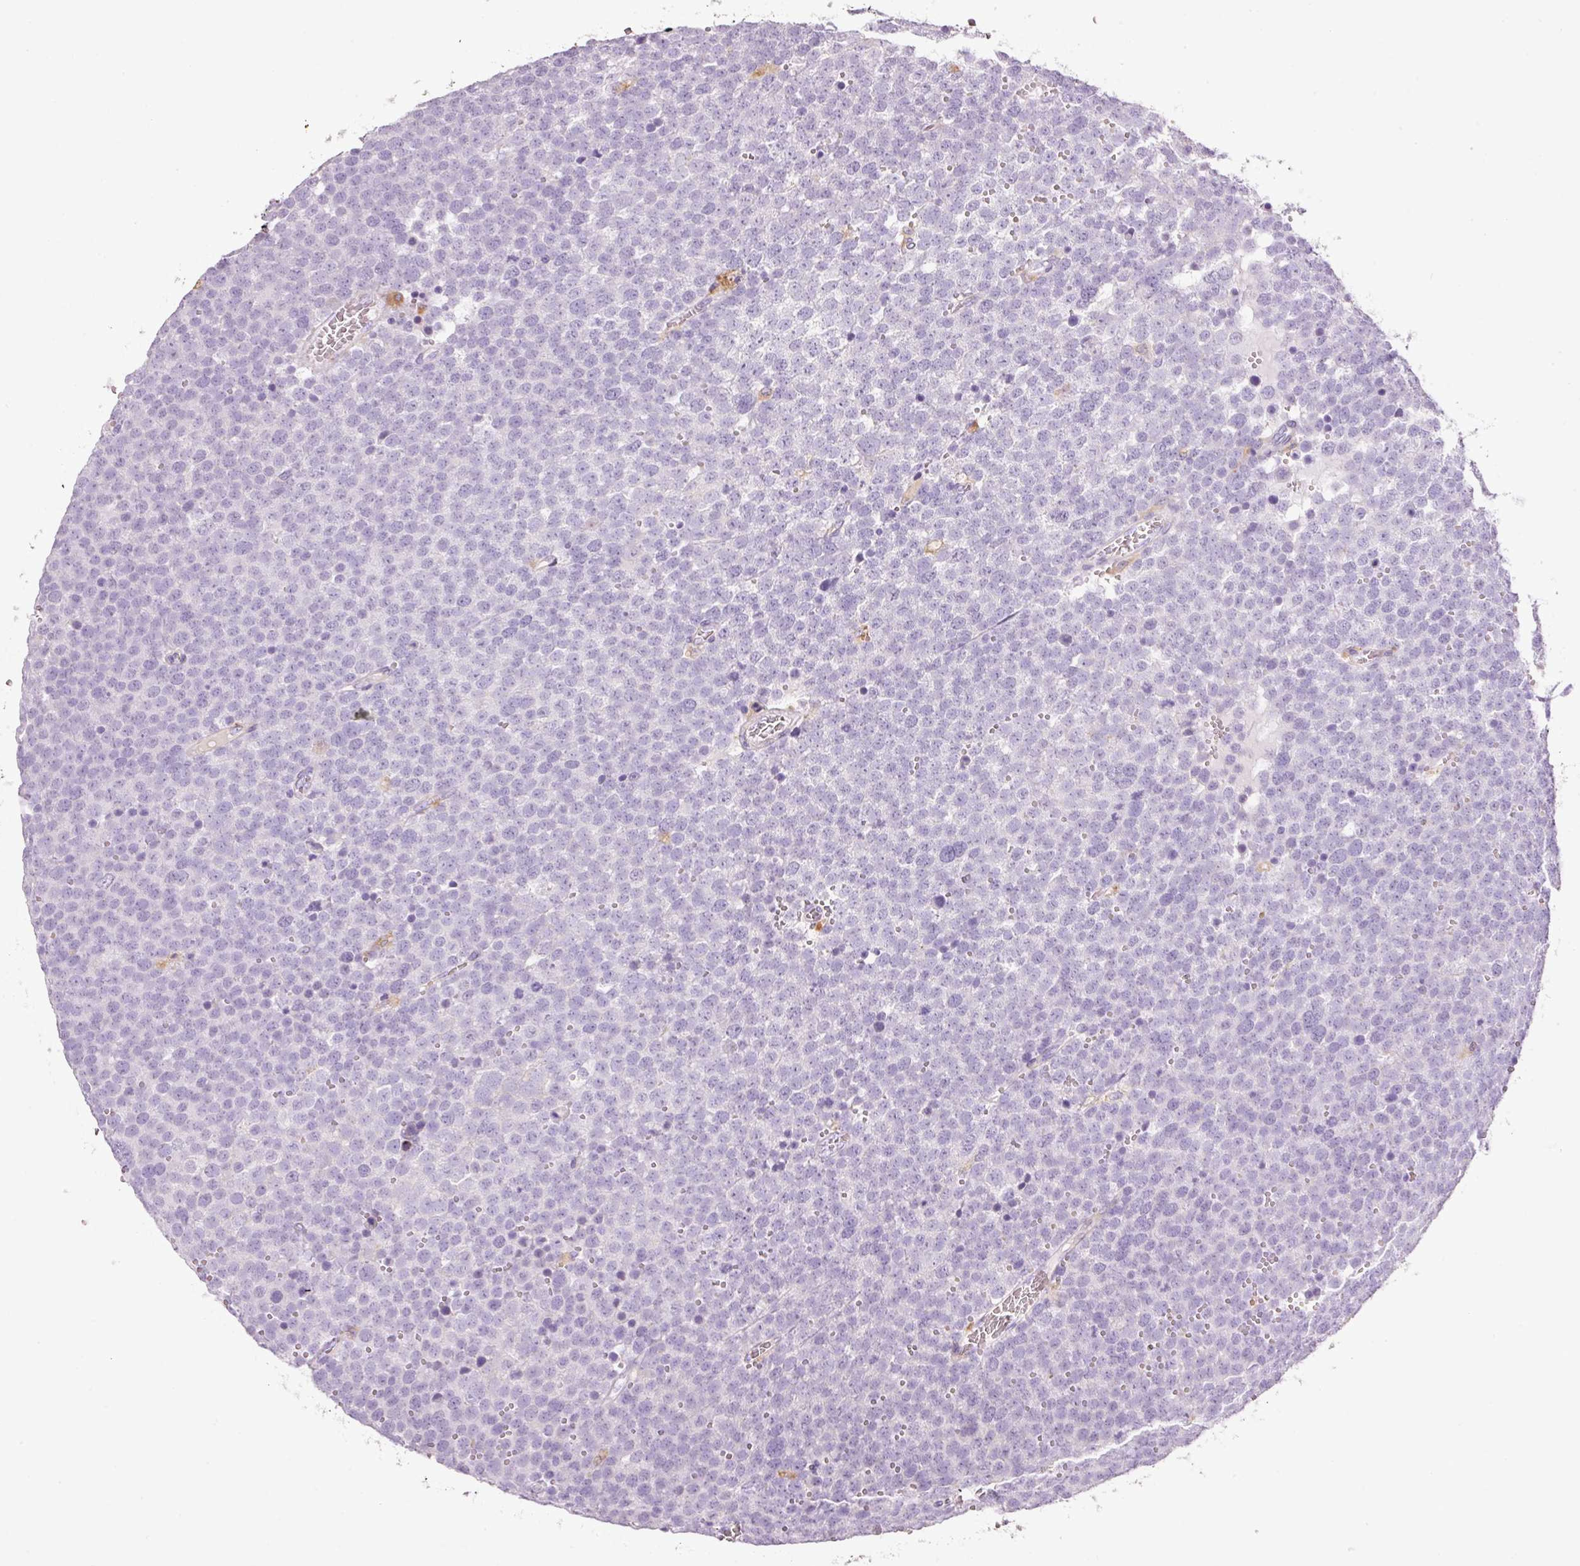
{"staining": {"intensity": "negative", "quantity": "none", "location": "none"}, "tissue": "testis cancer", "cell_type": "Tumor cells", "image_type": "cancer", "snomed": [{"axis": "morphology", "description": "Seminoma, NOS"}, {"axis": "topography", "description": "Testis"}], "caption": "The immunohistochemistry photomicrograph has no significant staining in tumor cells of seminoma (testis) tissue.", "gene": "TMC8", "patient": {"sex": "male", "age": 71}}